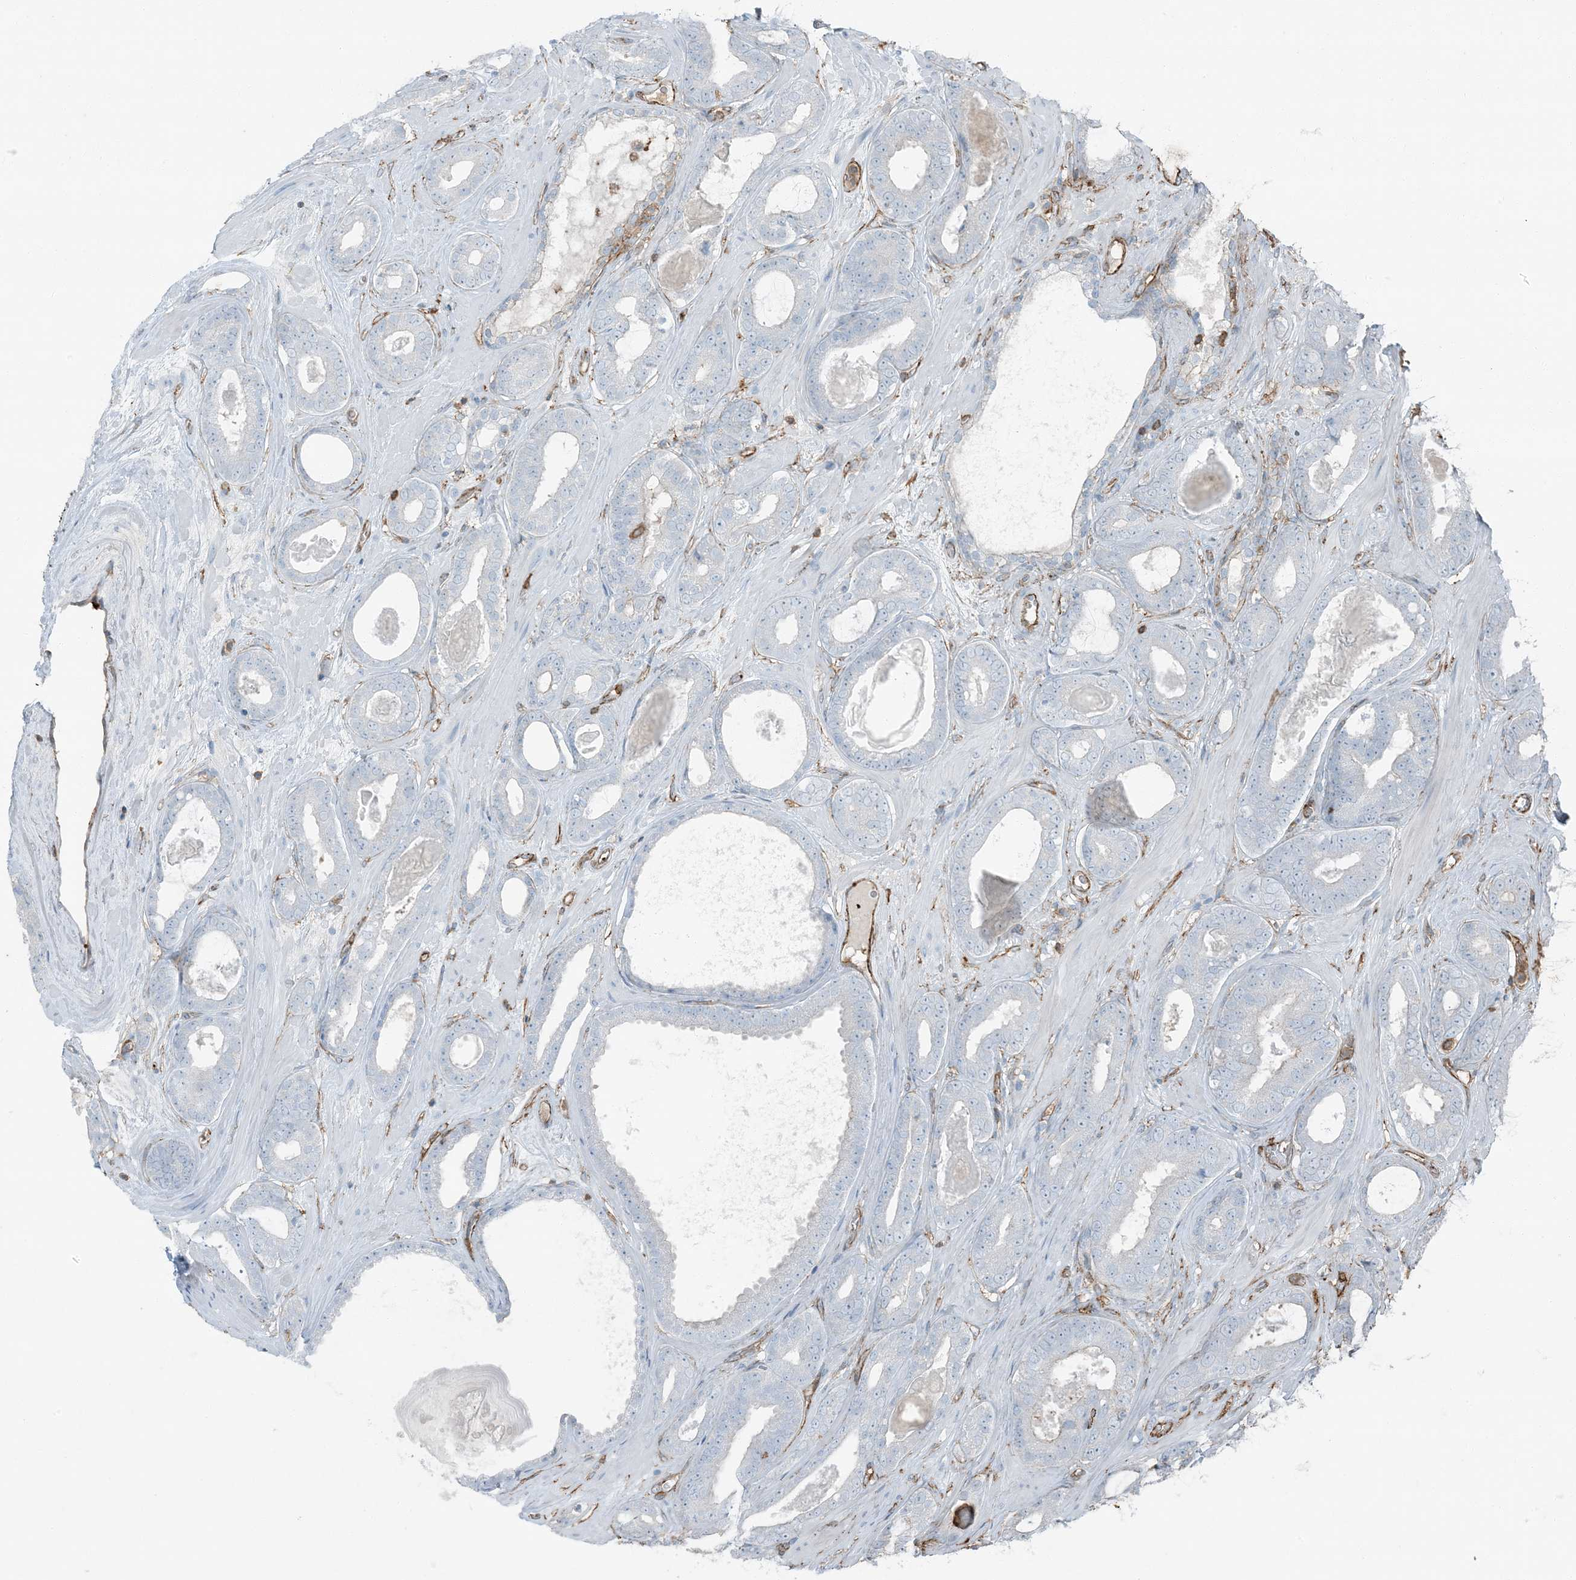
{"staining": {"intensity": "negative", "quantity": "none", "location": "none"}, "tissue": "prostate cancer", "cell_type": "Tumor cells", "image_type": "cancer", "snomed": [{"axis": "morphology", "description": "Adenocarcinoma, High grade"}, {"axis": "topography", "description": "Prostate"}], "caption": "IHC histopathology image of neoplastic tissue: human adenocarcinoma (high-grade) (prostate) stained with DAB (3,3'-diaminobenzidine) exhibits no significant protein staining in tumor cells.", "gene": "APOBEC3C", "patient": {"sex": "male", "age": 60}}